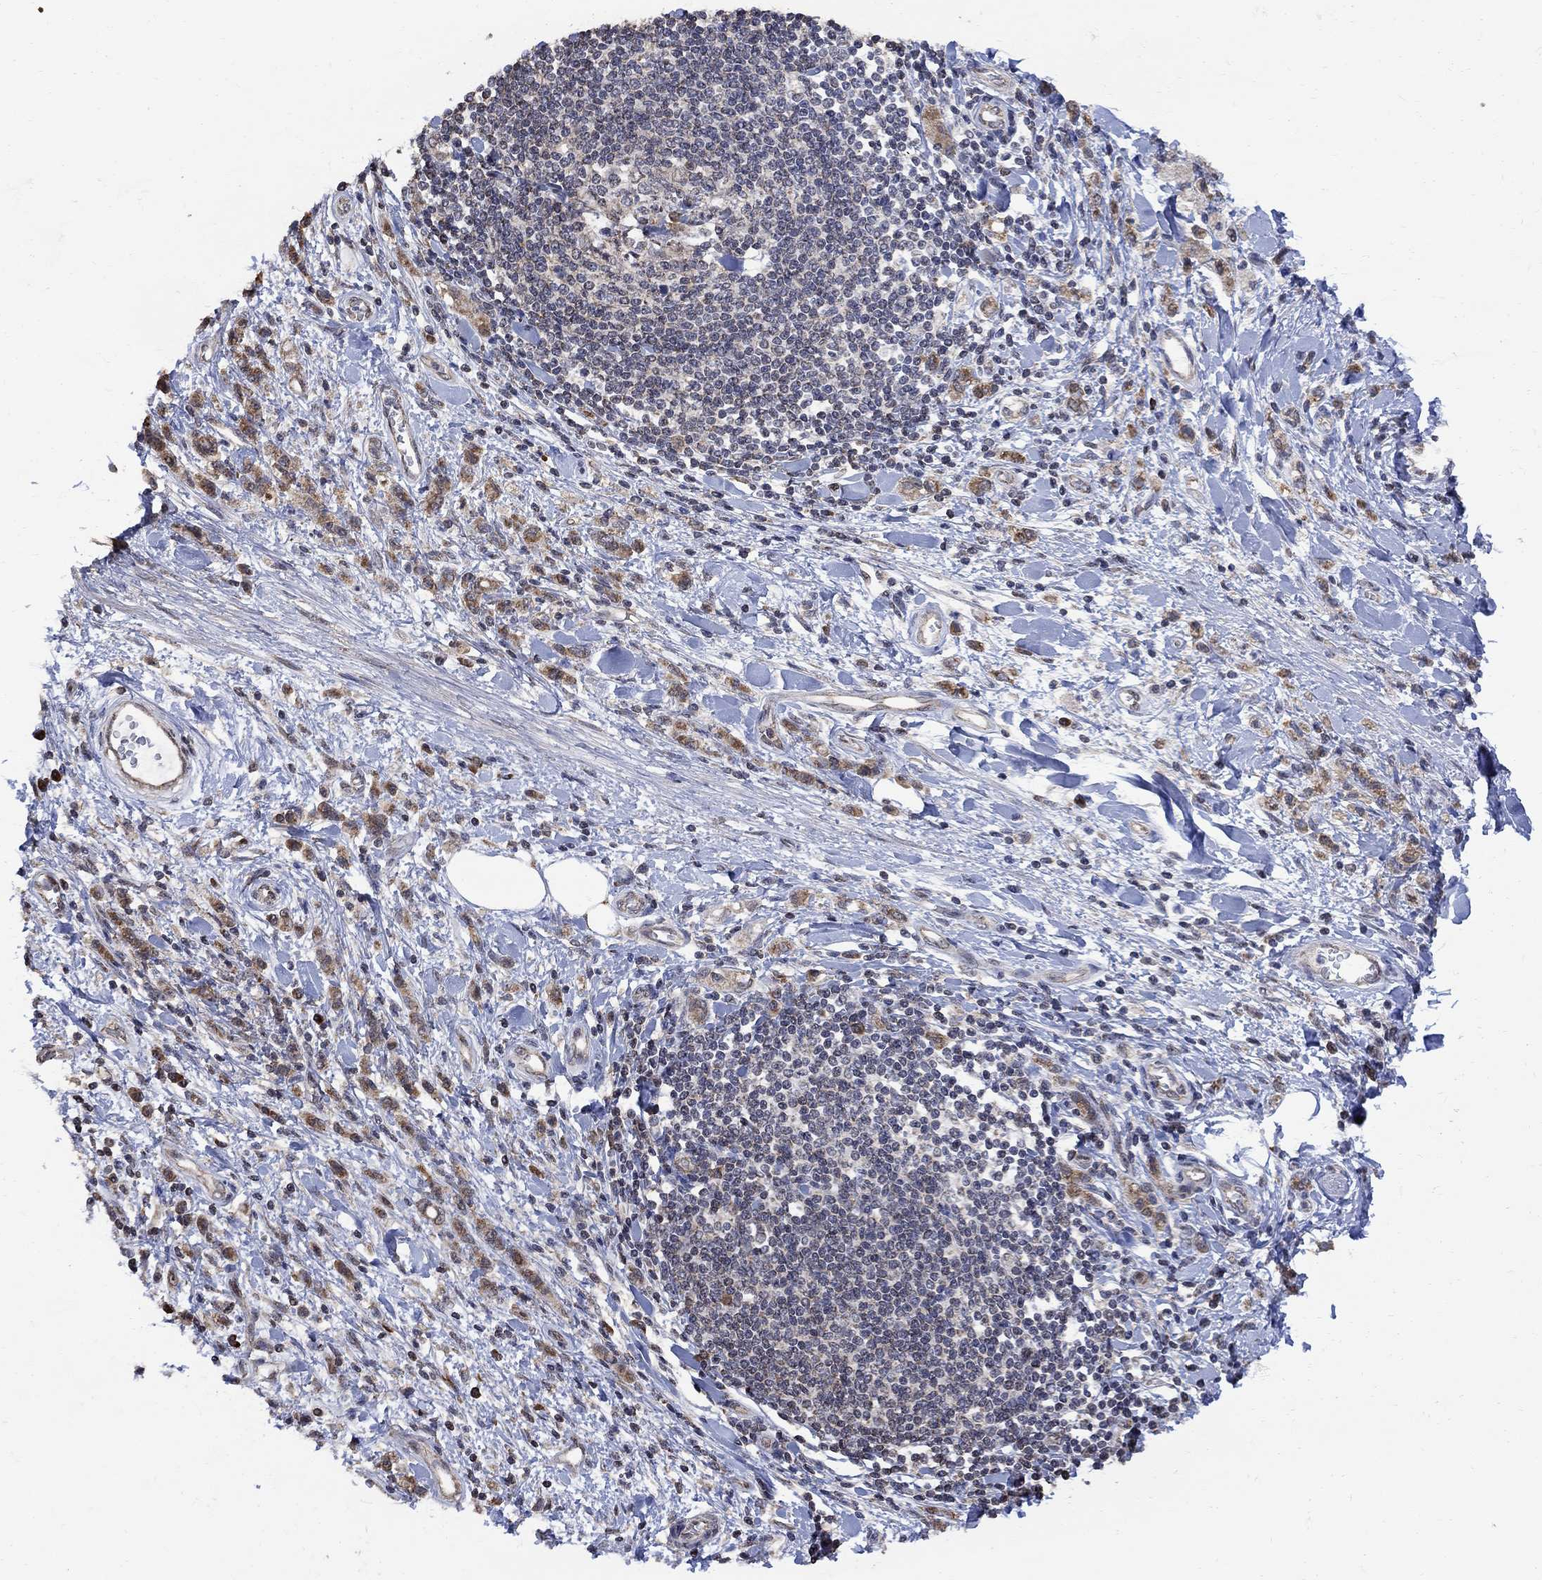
{"staining": {"intensity": "moderate", "quantity": ">75%", "location": "cytoplasmic/membranous"}, "tissue": "stomach cancer", "cell_type": "Tumor cells", "image_type": "cancer", "snomed": [{"axis": "morphology", "description": "Adenocarcinoma, NOS"}, {"axis": "topography", "description": "Stomach"}], "caption": "Adenocarcinoma (stomach) tissue shows moderate cytoplasmic/membranous staining in about >75% of tumor cells, visualized by immunohistochemistry.", "gene": "ANKRA2", "patient": {"sex": "male", "age": 77}}